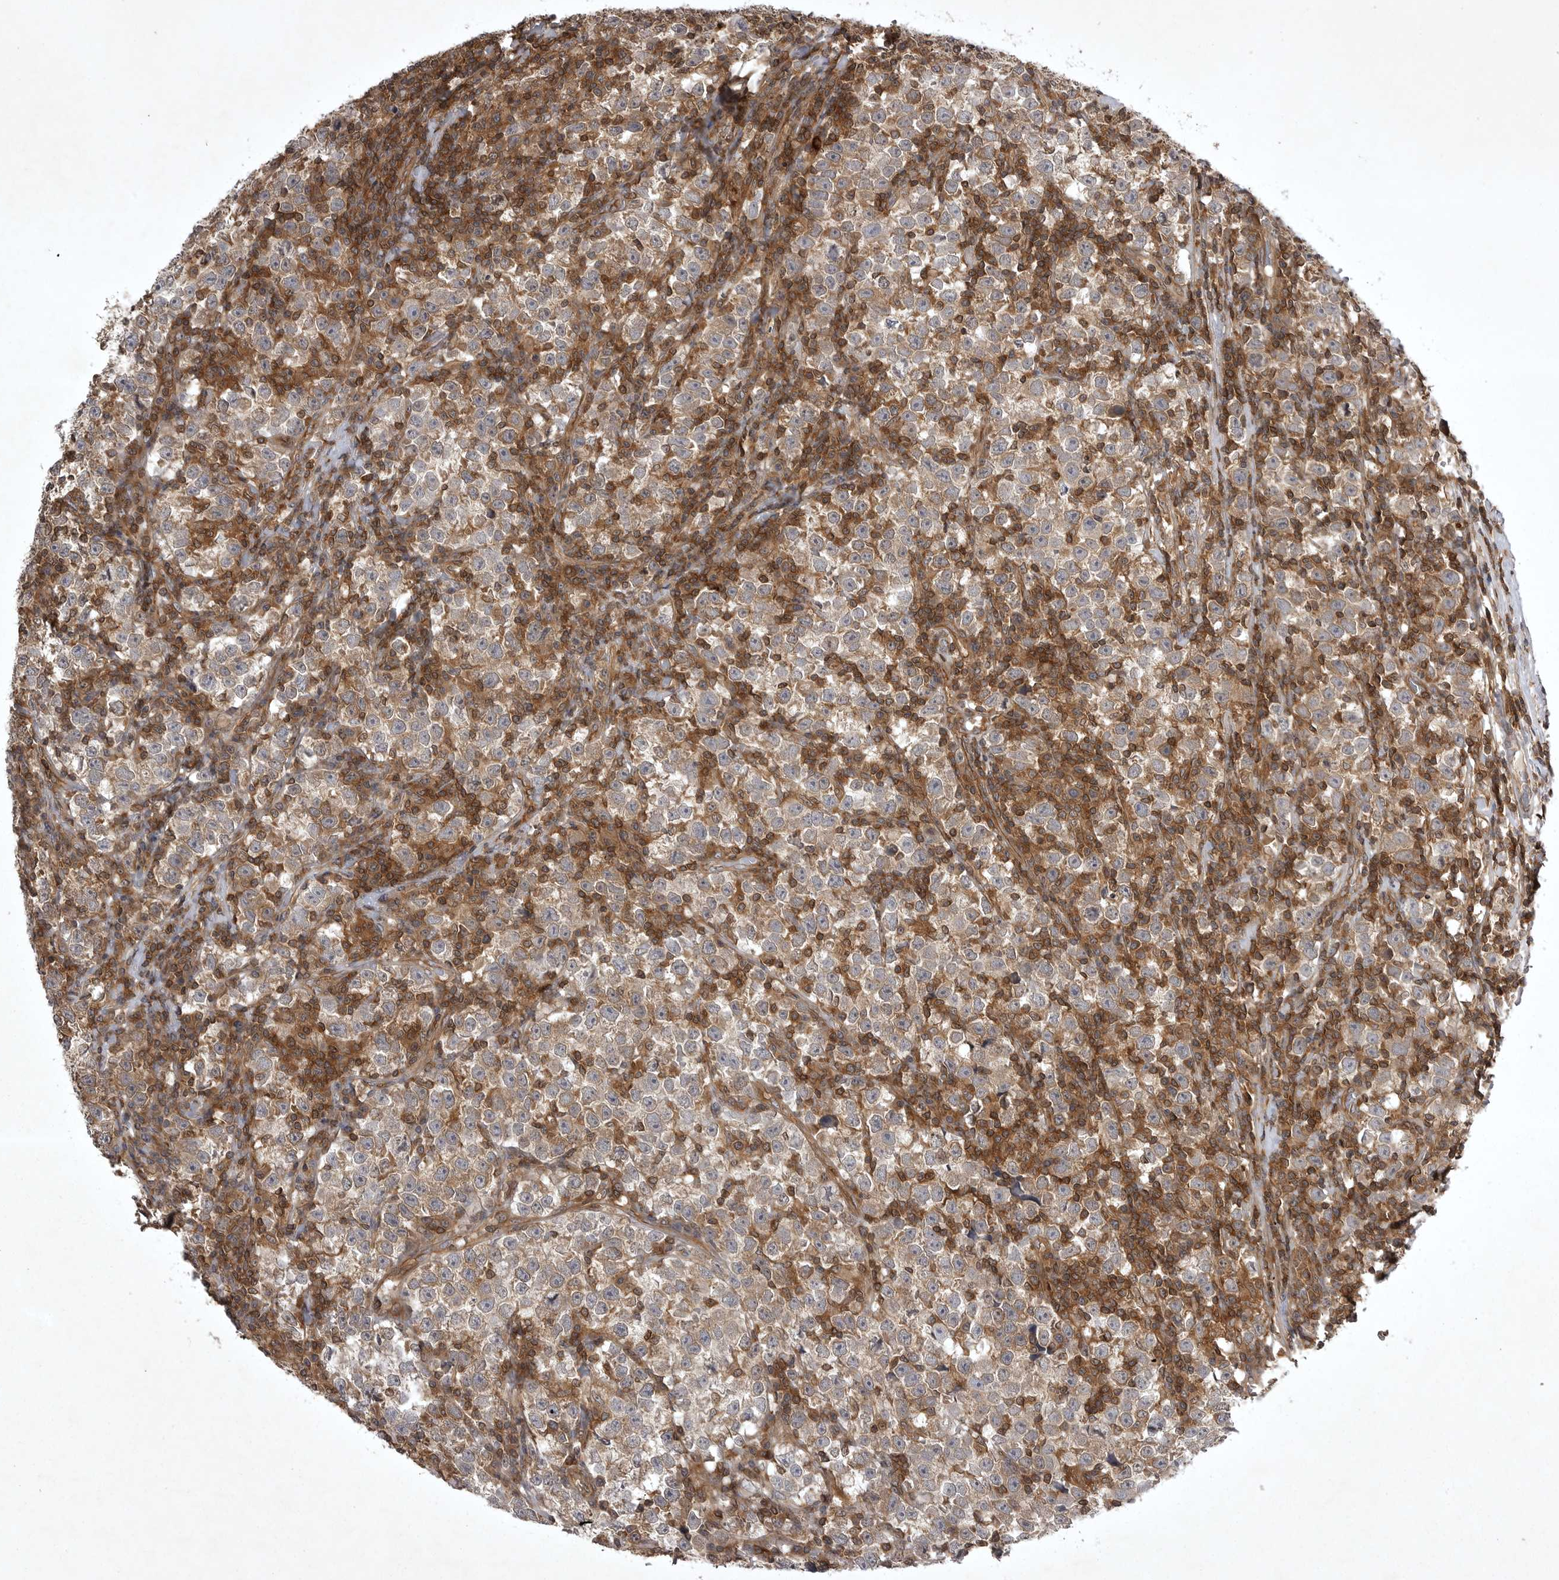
{"staining": {"intensity": "moderate", "quantity": ">75%", "location": "cytoplasmic/membranous"}, "tissue": "testis cancer", "cell_type": "Tumor cells", "image_type": "cancer", "snomed": [{"axis": "morphology", "description": "Normal tissue, NOS"}, {"axis": "morphology", "description": "Seminoma, NOS"}, {"axis": "topography", "description": "Testis"}], "caption": "A high-resolution photomicrograph shows IHC staining of testis seminoma, which reveals moderate cytoplasmic/membranous positivity in approximately >75% of tumor cells.", "gene": "STK24", "patient": {"sex": "male", "age": 43}}